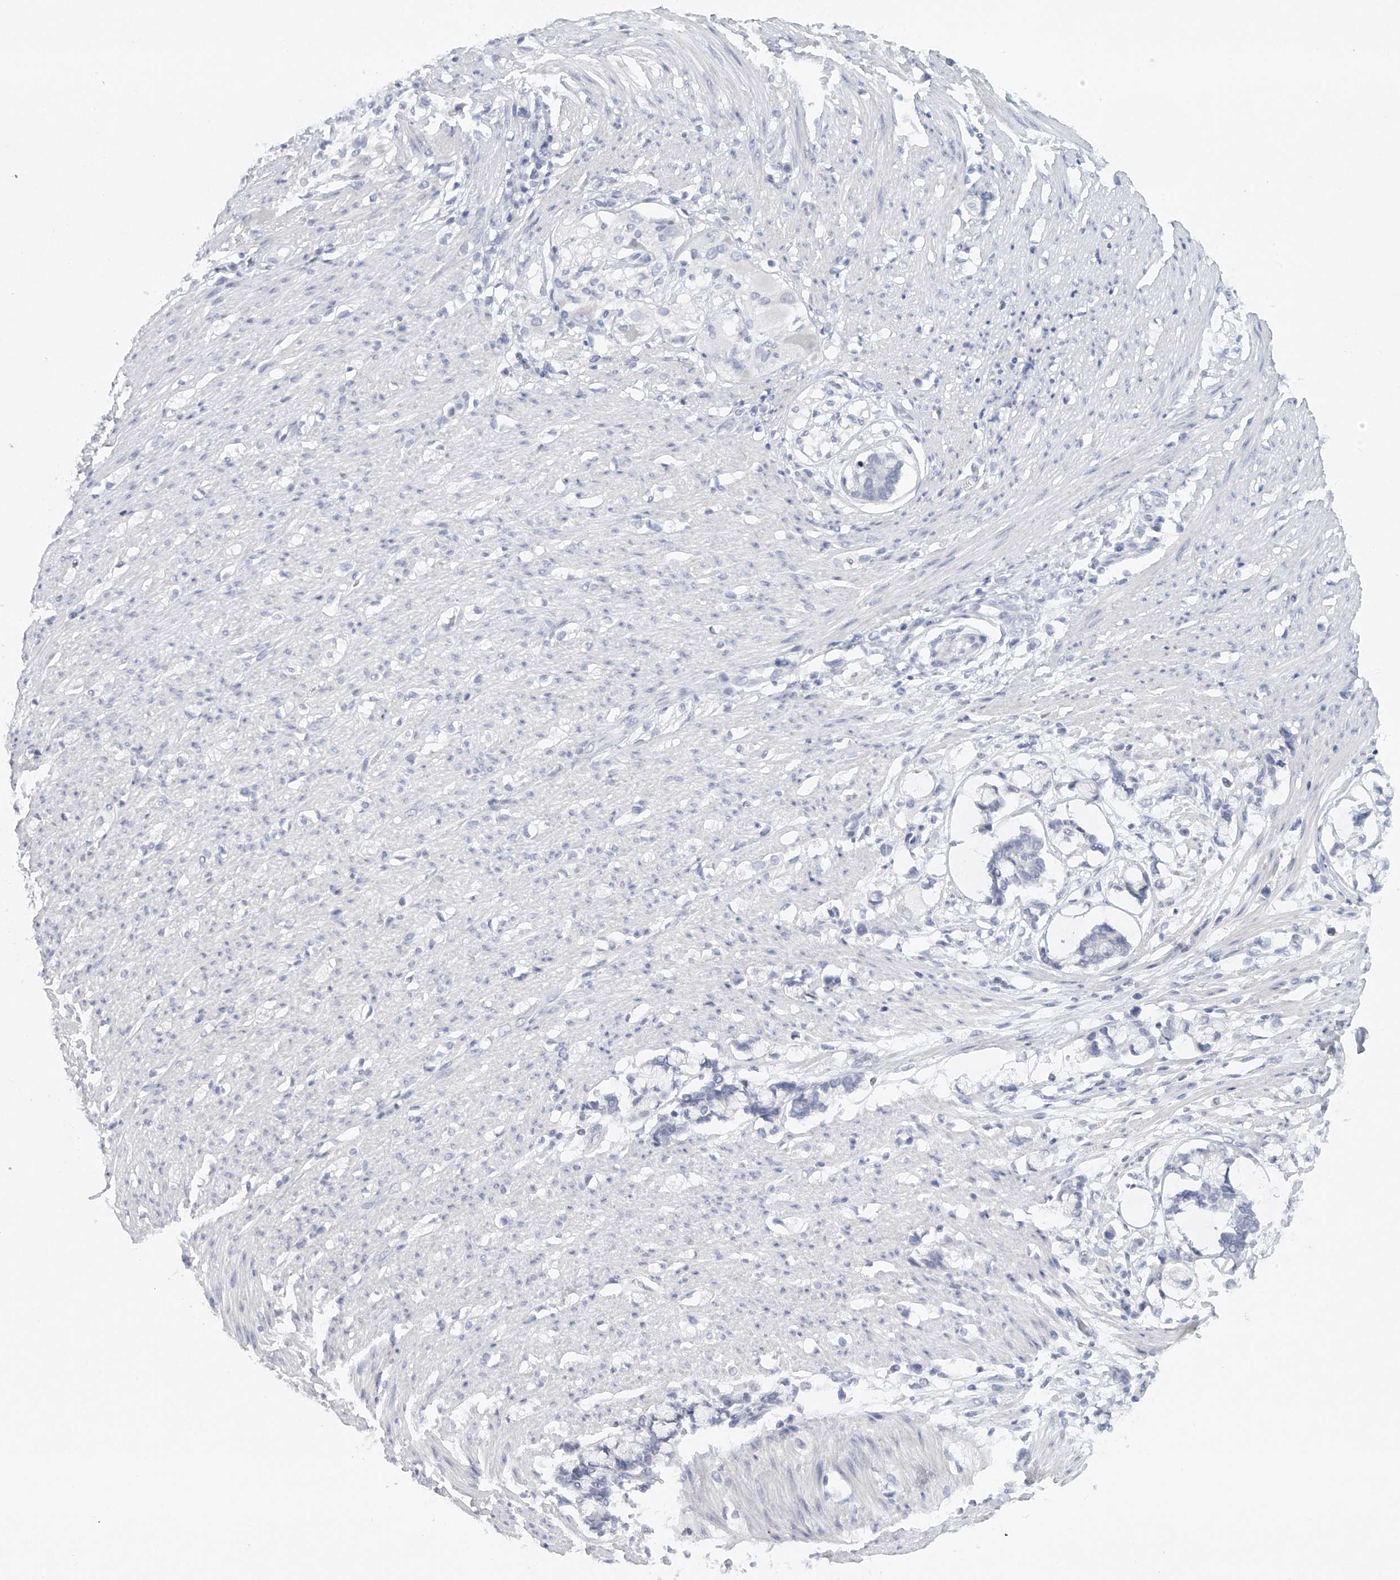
{"staining": {"intensity": "negative", "quantity": "none", "location": "none"}, "tissue": "smooth muscle", "cell_type": "Smooth muscle cells", "image_type": "normal", "snomed": [{"axis": "morphology", "description": "Normal tissue, NOS"}, {"axis": "morphology", "description": "Adenocarcinoma, NOS"}, {"axis": "topography", "description": "Colon"}, {"axis": "topography", "description": "Peripheral nerve tissue"}], "caption": "DAB immunohistochemical staining of benign human smooth muscle reveals no significant staining in smooth muscle cells. (DAB (3,3'-diaminobenzidine) immunohistochemistry visualized using brightfield microscopy, high magnification).", "gene": "FAT2", "patient": {"sex": "male", "age": 14}}